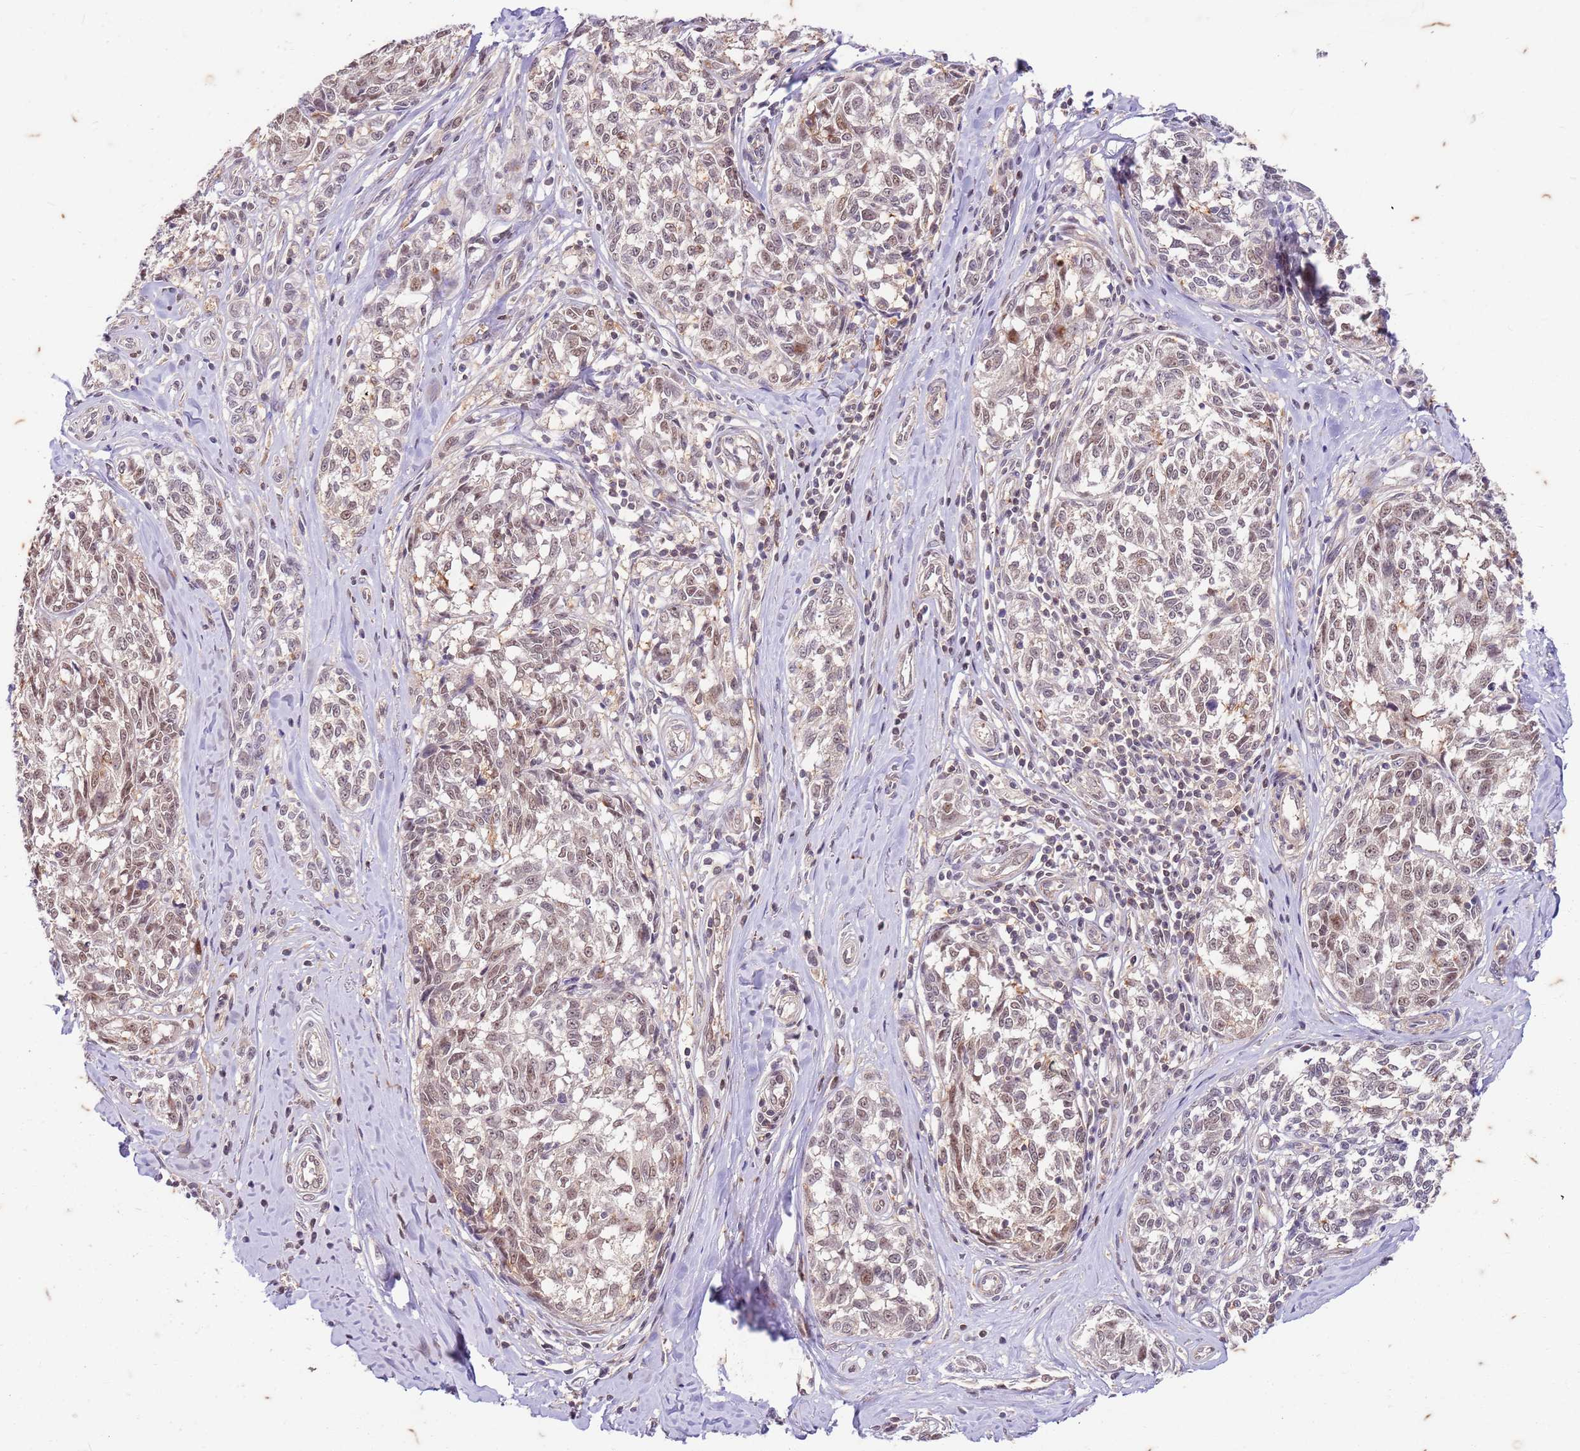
{"staining": {"intensity": "weak", "quantity": ">75%", "location": "nuclear"}, "tissue": "melanoma", "cell_type": "Tumor cells", "image_type": "cancer", "snomed": [{"axis": "morphology", "description": "Normal tissue, NOS"}, {"axis": "morphology", "description": "Malignant melanoma, NOS"}, {"axis": "topography", "description": "Skin"}], "caption": "Protein analysis of malignant melanoma tissue exhibits weak nuclear expression in approximately >75% of tumor cells.", "gene": "RAPGEF3", "patient": {"sex": "female", "age": 64}}